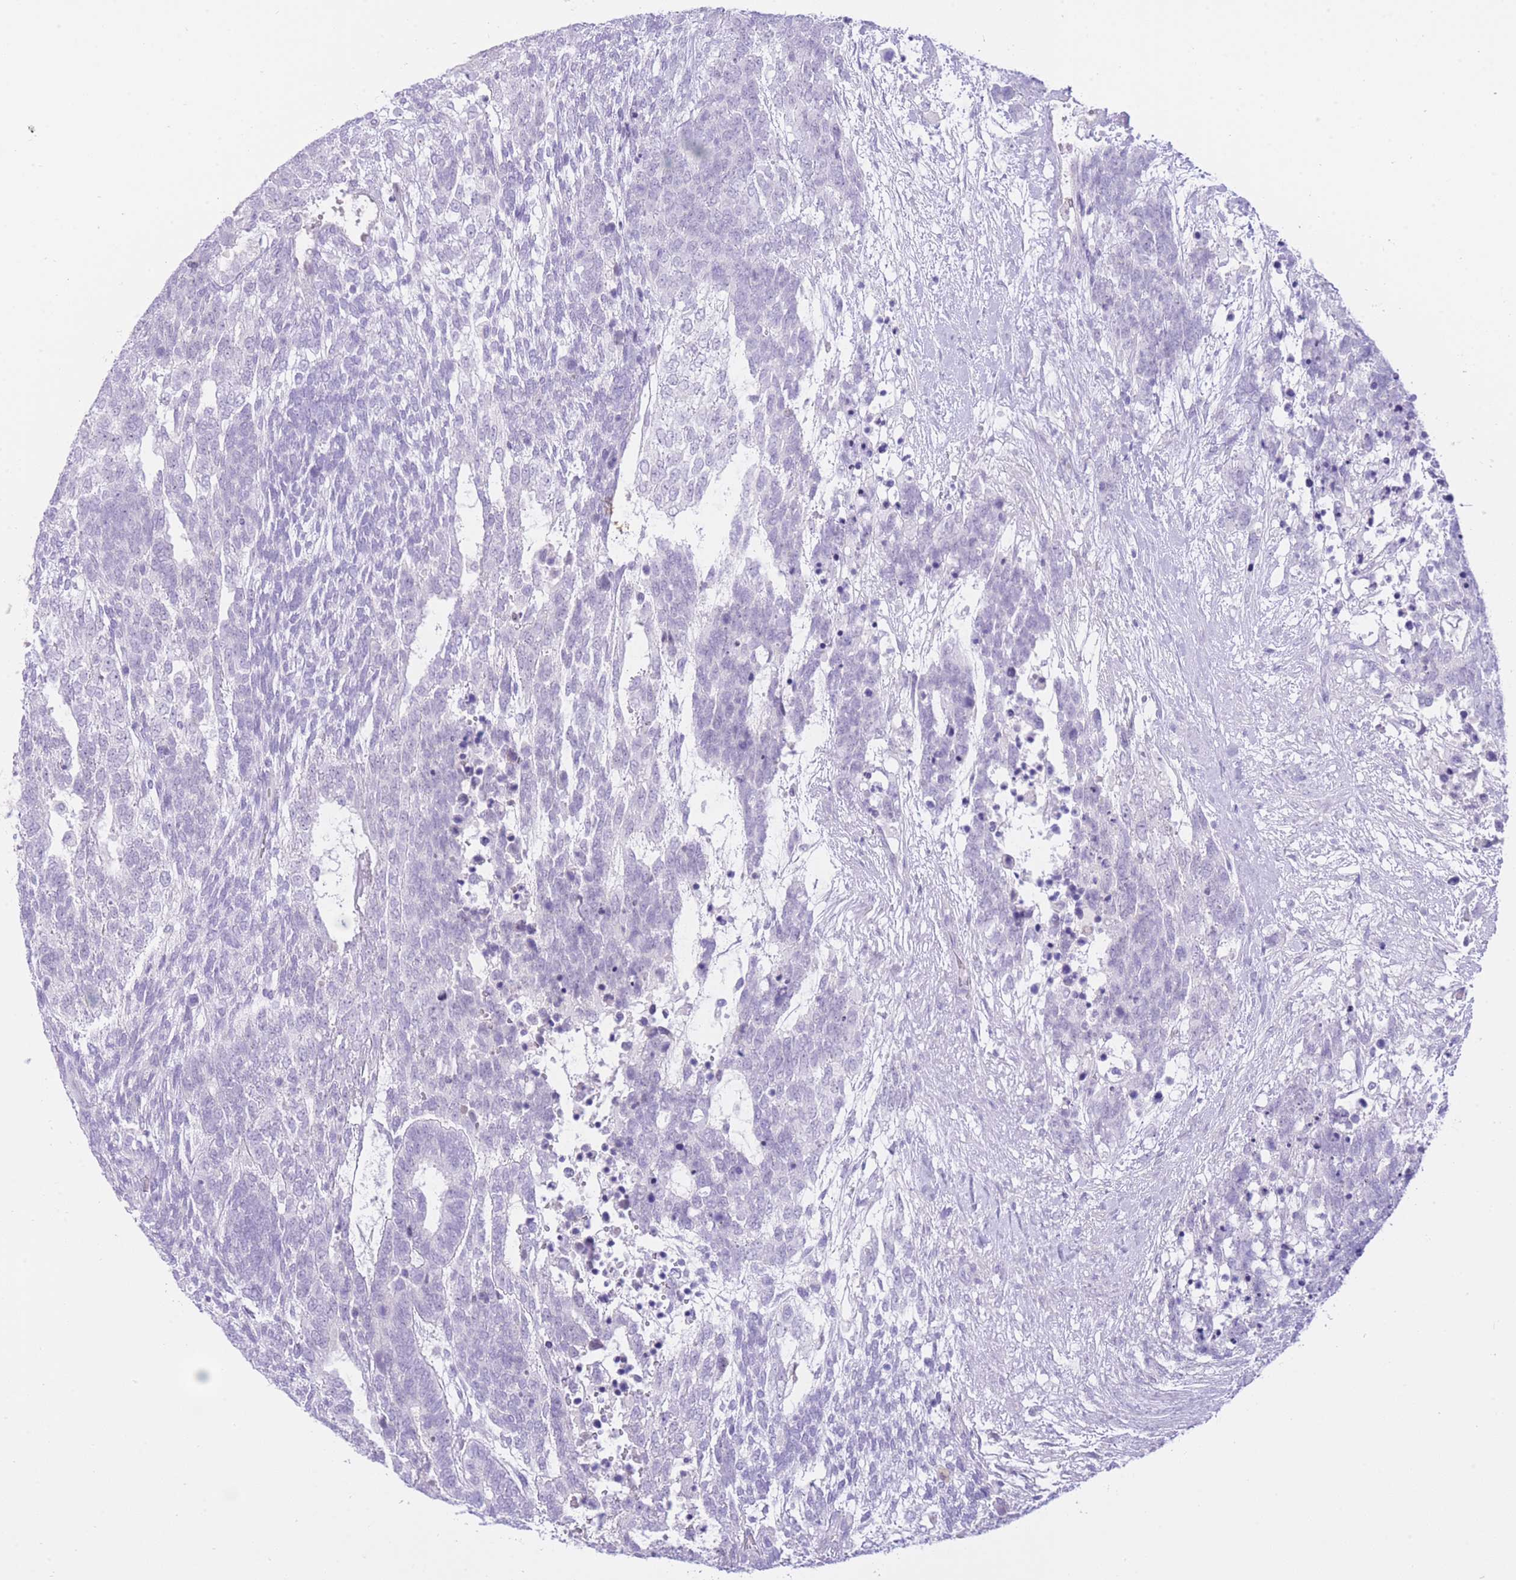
{"staining": {"intensity": "negative", "quantity": "none", "location": "none"}, "tissue": "testis cancer", "cell_type": "Tumor cells", "image_type": "cancer", "snomed": [{"axis": "morphology", "description": "Carcinoma, Embryonal, NOS"}, {"axis": "topography", "description": "Testis"}], "caption": "Testis embryonal carcinoma was stained to show a protein in brown. There is no significant staining in tumor cells.", "gene": "ZNF212", "patient": {"sex": "male", "age": 23}}